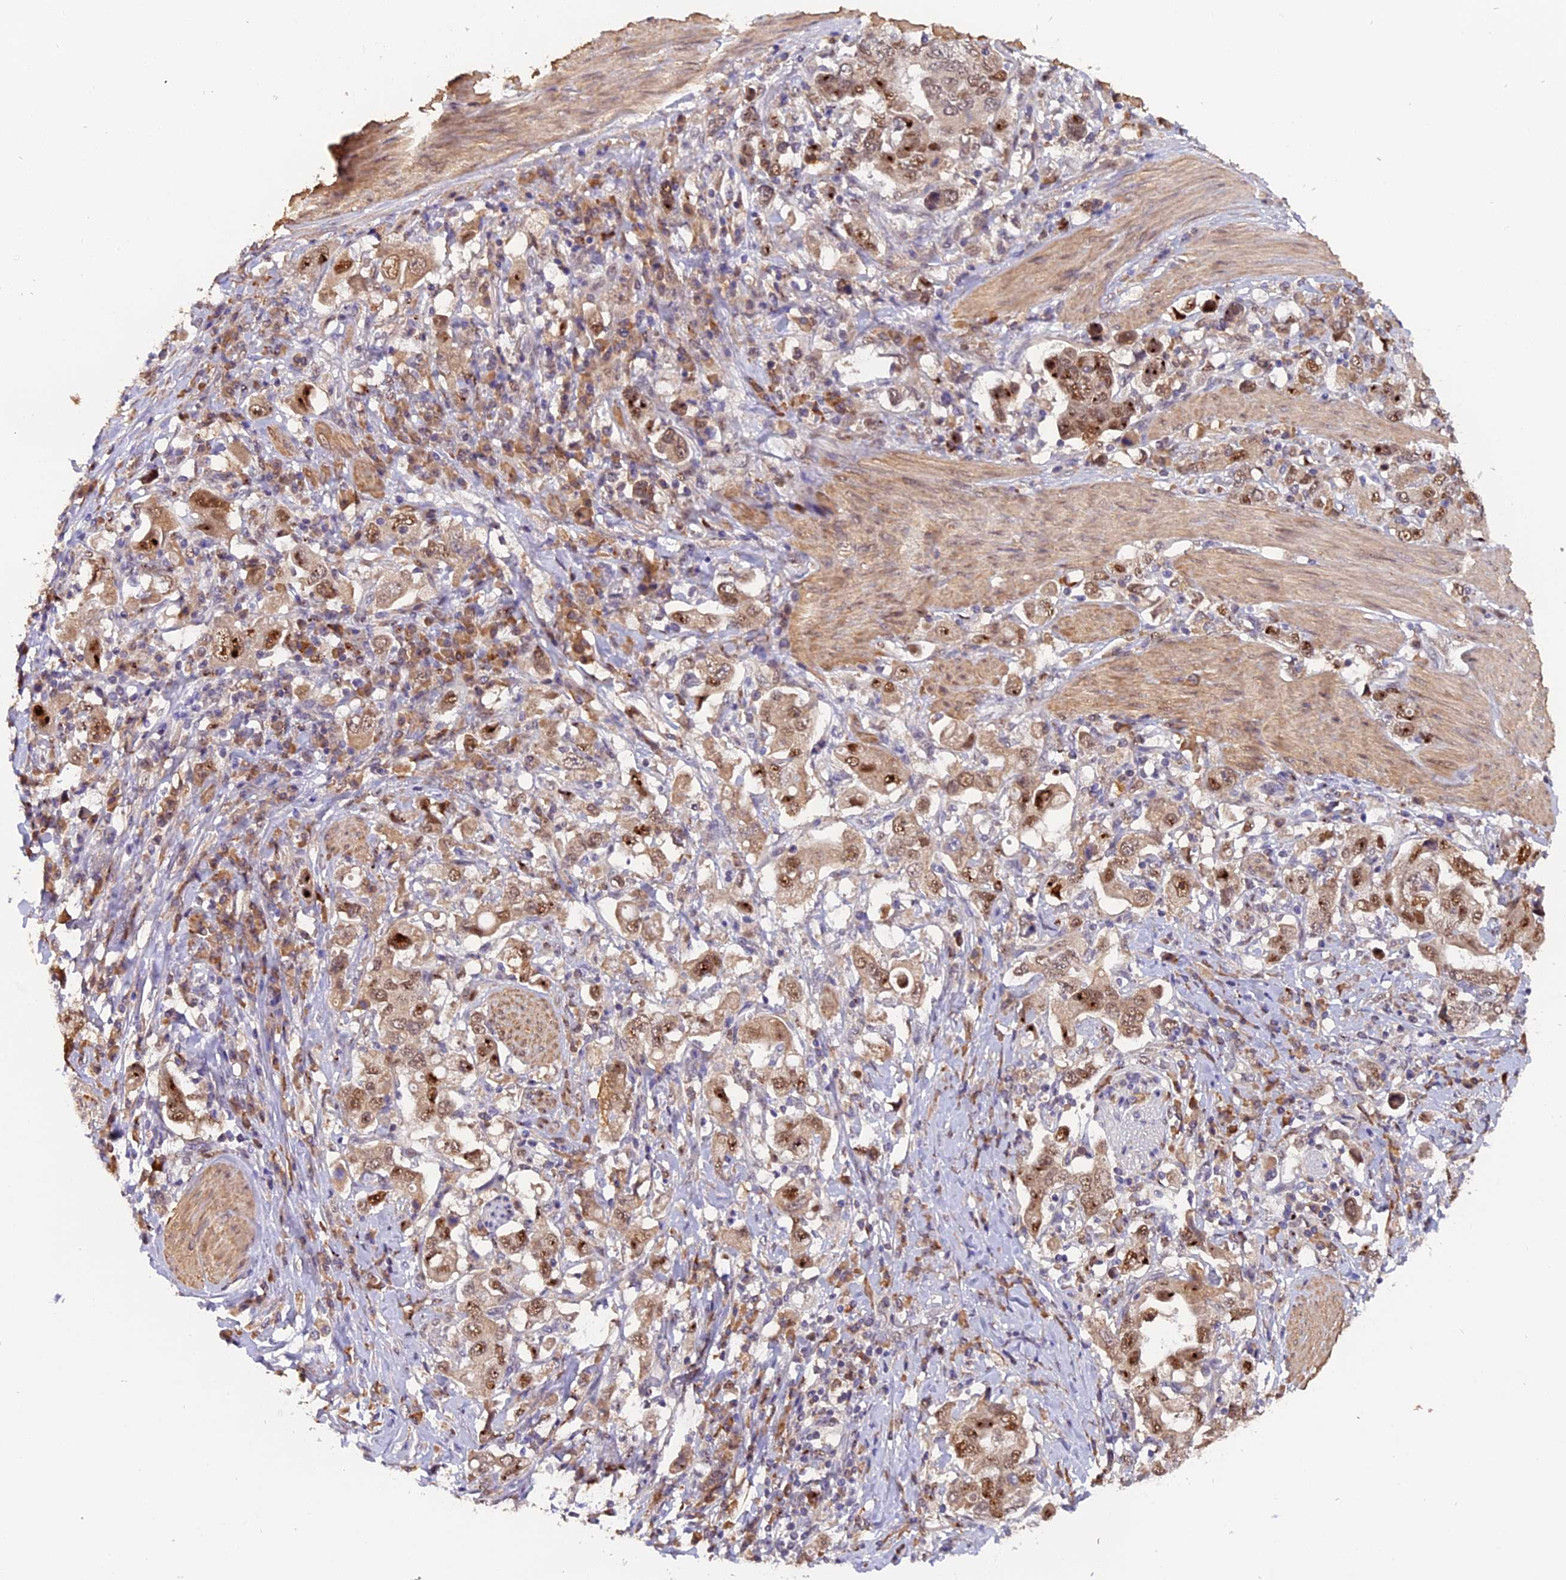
{"staining": {"intensity": "moderate", "quantity": ">75%", "location": "nuclear"}, "tissue": "stomach cancer", "cell_type": "Tumor cells", "image_type": "cancer", "snomed": [{"axis": "morphology", "description": "Adenocarcinoma, NOS"}, {"axis": "topography", "description": "Stomach, upper"}, {"axis": "topography", "description": "Stomach"}], "caption": "Moderate nuclear positivity for a protein is identified in approximately >75% of tumor cells of stomach cancer using immunohistochemistry (IHC).", "gene": "FAM118B", "patient": {"sex": "male", "age": 62}}